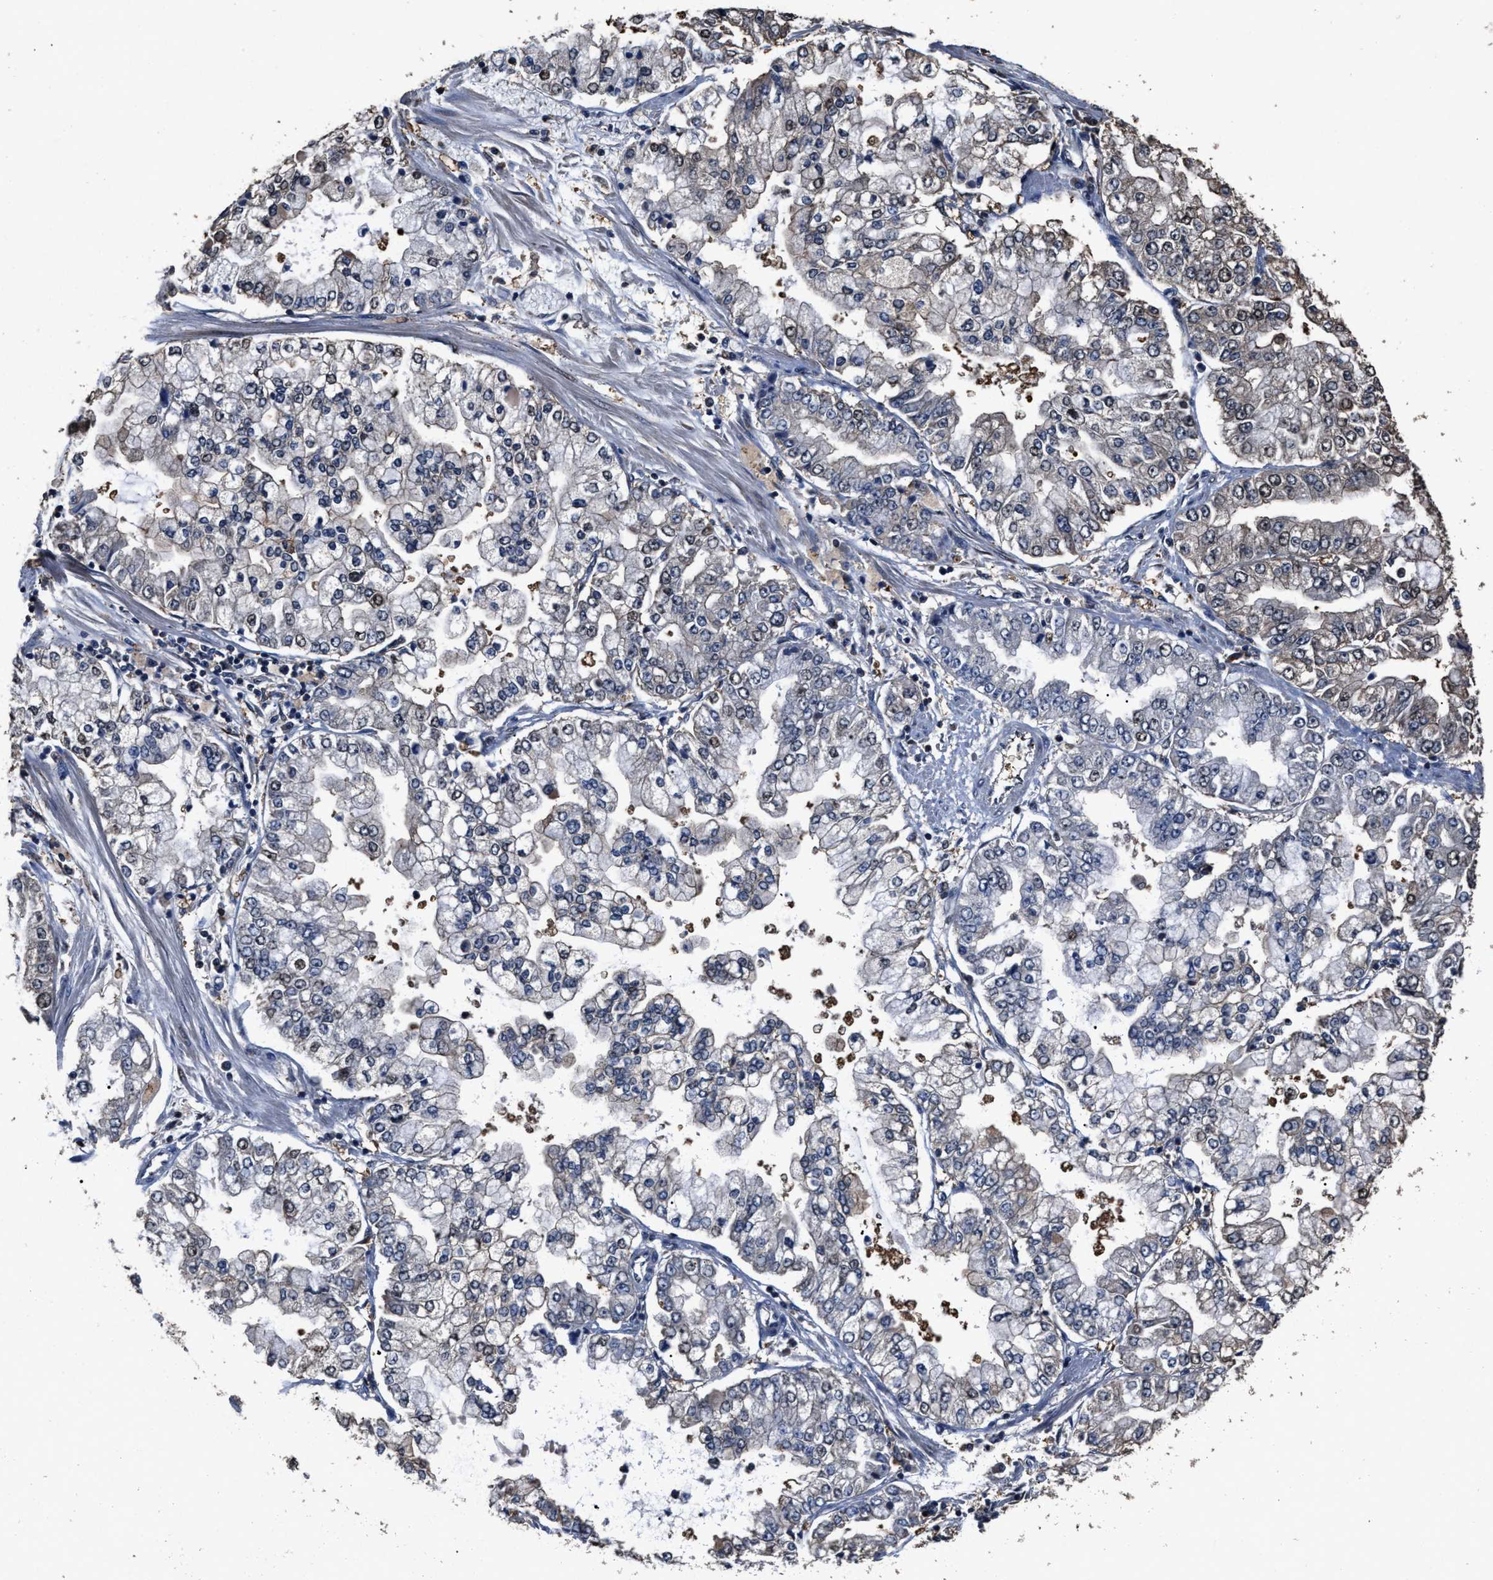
{"staining": {"intensity": "weak", "quantity": "<25%", "location": "nuclear"}, "tissue": "stomach cancer", "cell_type": "Tumor cells", "image_type": "cancer", "snomed": [{"axis": "morphology", "description": "Adenocarcinoma, NOS"}, {"axis": "topography", "description": "Stomach"}], "caption": "This is an IHC histopathology image of human stomach cancer (adenocarcinoma). There is no staining in tumor cells.", "gene": "TPST2", "patient": {"sex": "male", "age": 76}}